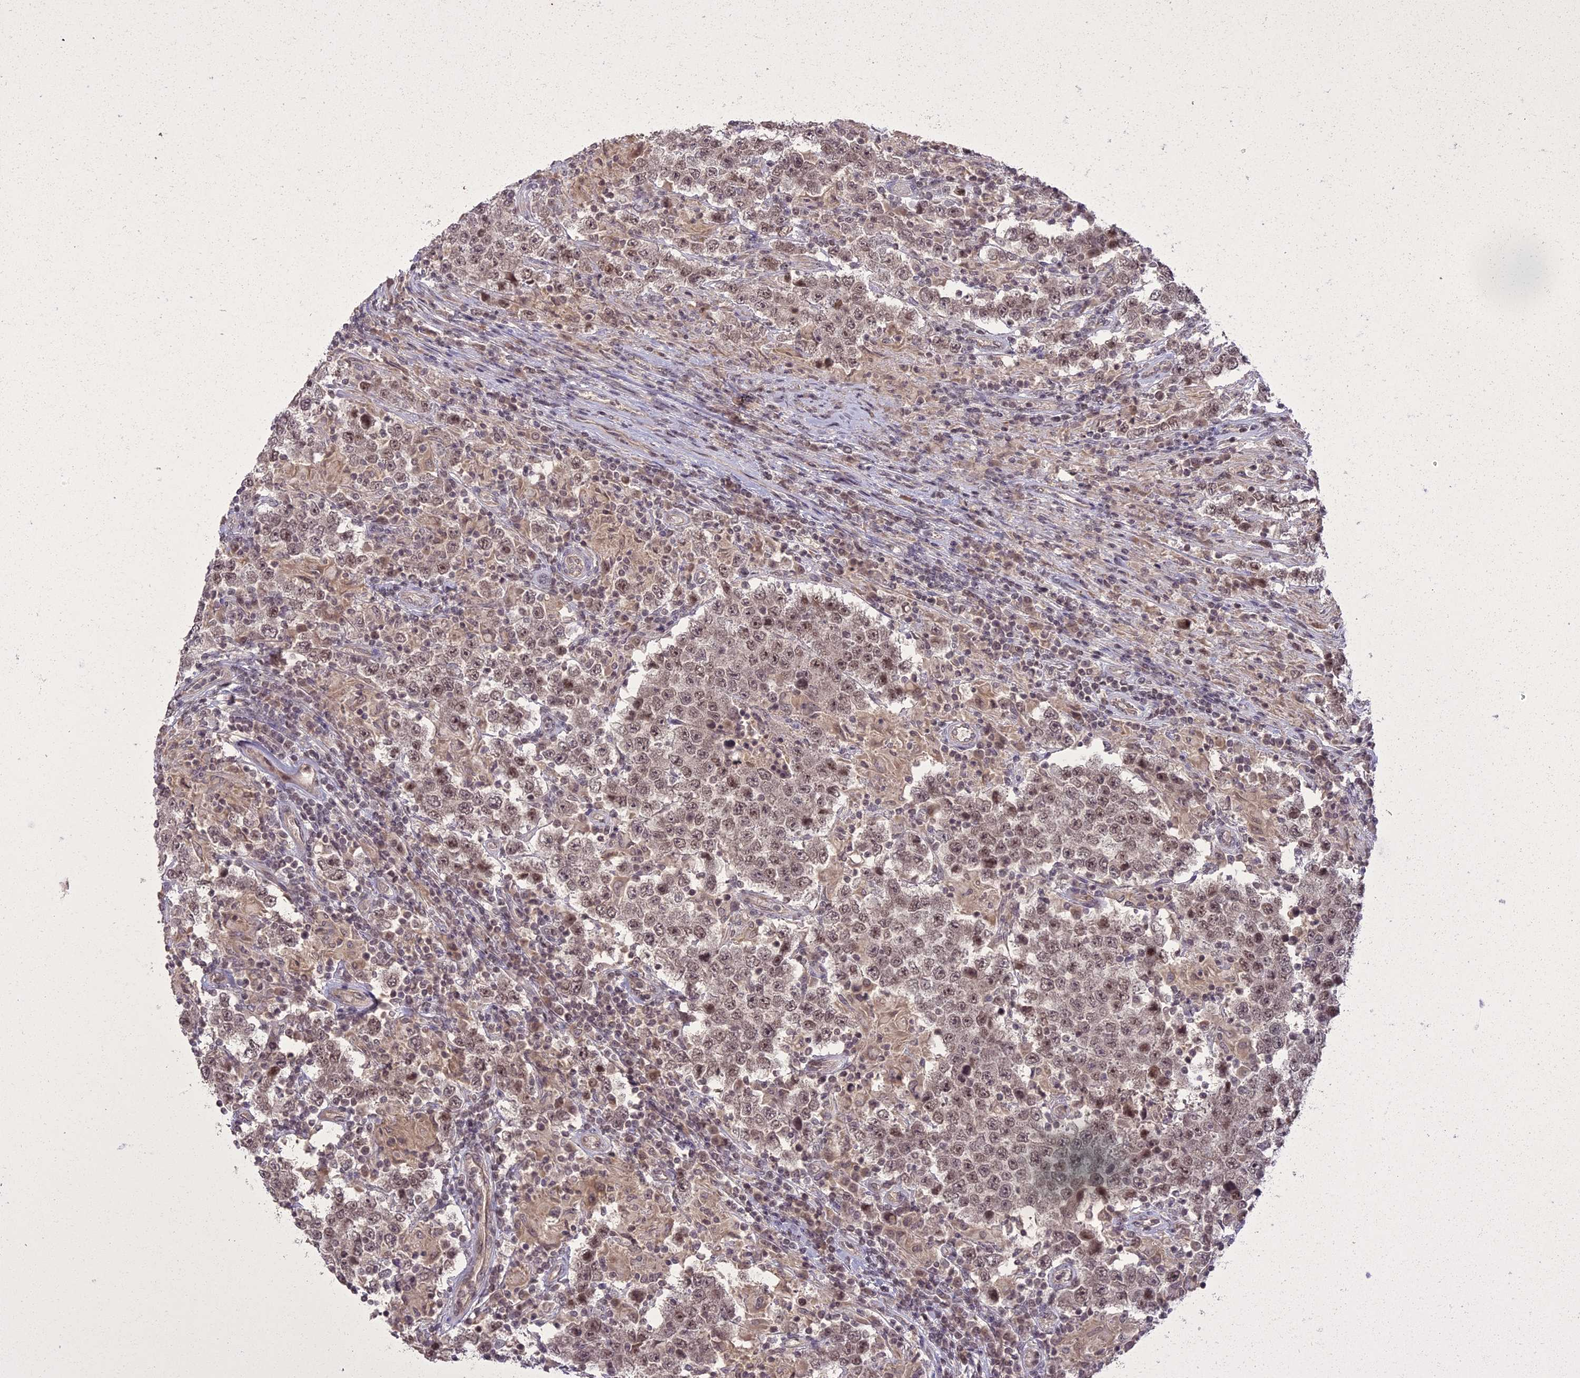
{"staining": {"intensity": "moderate", "quantity": ">75%", "location": "nuclear"}, "tissue": "testis cancer", "cell_type": "Tumor cells", "image_type": "cancer", "snomed": [{"axis": "morphology", "description": "Normal tissue, NOS"}, {"axis": "morphology", "description": "Urothelial carcinoma, High grade"}, {"axis": "morphology", "description": "Seminoma, NOS"}, {"axis": "morphology", "description": "Carcinoma, Embryonal, NOS"}, {"axis": "topography", "description": "Urinary bladder"}, {"axis": "topography", "description": "Testis"}], "caption": "Moderate nuclear positivity is seen in about >75% of tumor cells in testis cancer. The protein is stained brown, and the nuclei are stained in blue (DAB IHC with brightfield microscopy, high magnification).", "gene": "ING5", "patient": {"sex": "male", "age": 41}}